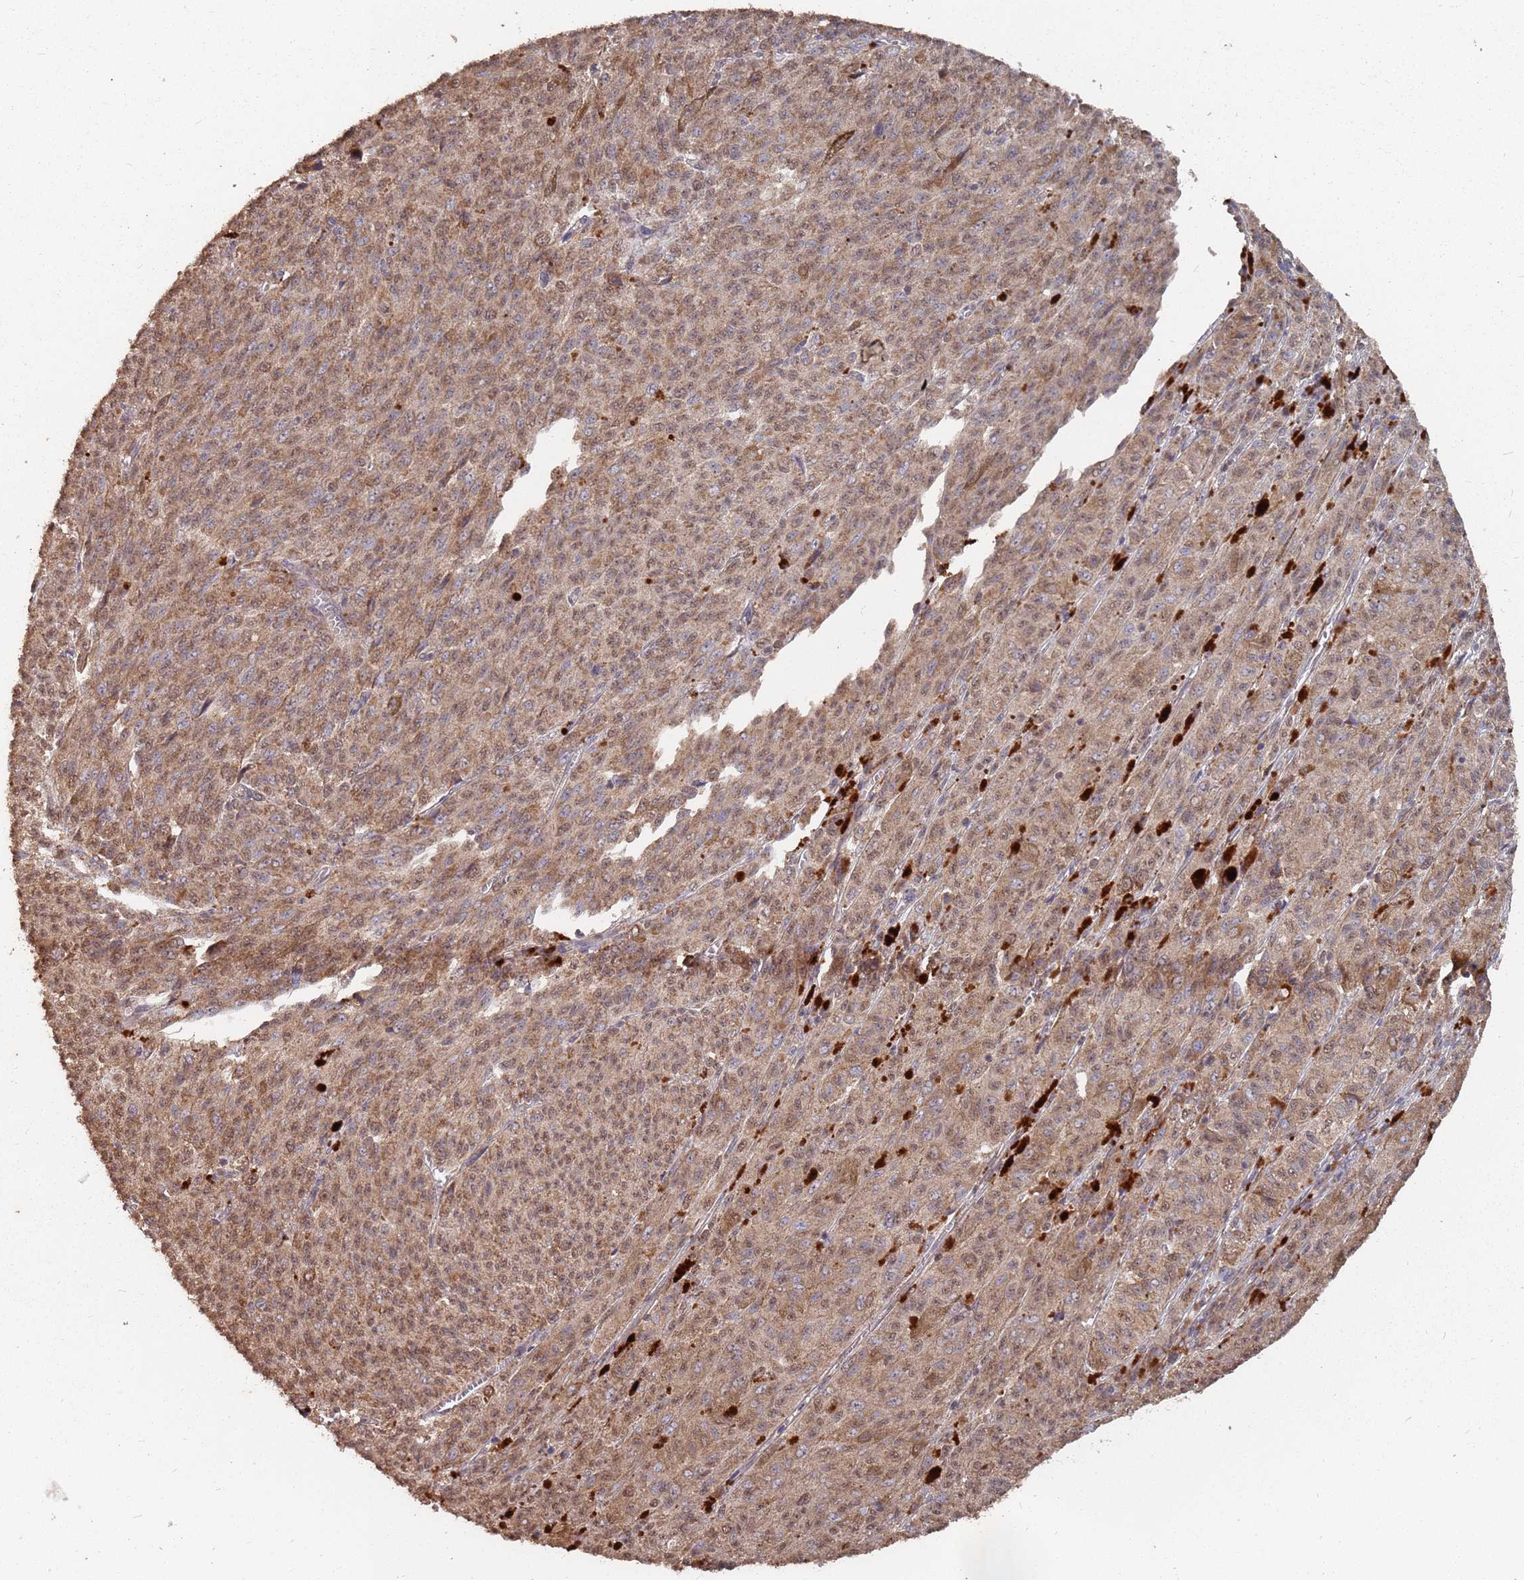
{"staining": {"intensity": "moderate", "quantity": ">75%", "location": "cytoplasmic/membranous,nuclear"}, "tissue": "melanoma", "cell_type": "Tumor cells", "image_type": "cancer", "snomed": [{"axis": "morphology", "description": "Malignant melanoma, NOS"}, {"axis": "topography", "description": "Skin"}], "caption": "Immunohistochemical staining of melanoma demonstrates moderate cytoplasmic/membranous and nuclear protein positivity in approximately >75% of tumor cells.", "gene": "PRORP", "patient": {"sex": "female", "age": 52}}